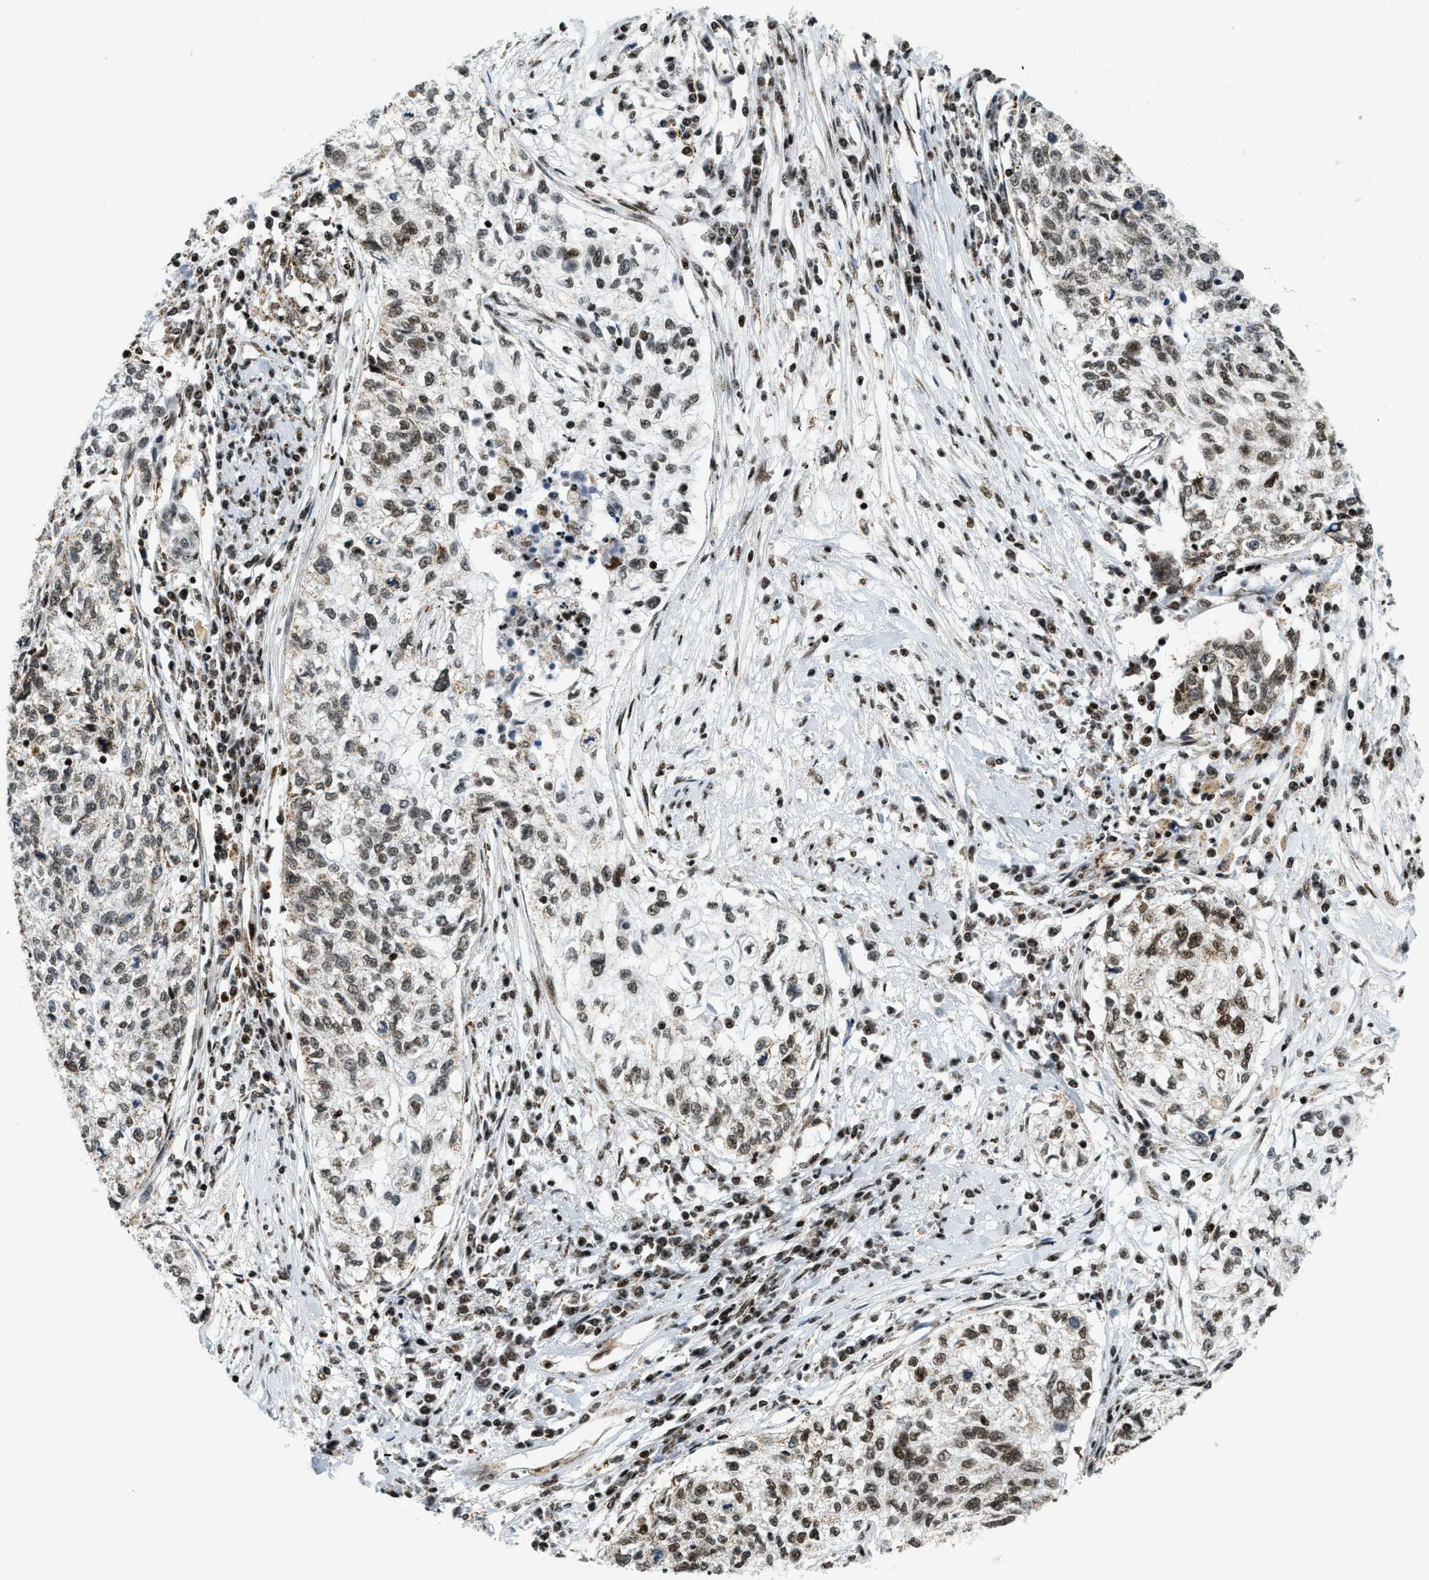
{"staining": {"intensity": "moderate", "quantity": ">75%", "location": "nuclear"}, "tissue": "cervical cancer", "cell_type": "Tumor cells", "image_type": "cancer", "snomed": [{"axis": "morphology", "description": "Squamous cell carcinoma, NOS"}, {"axis": "topography", "description": "Cervix"}], "caption": "A high-resolution photomicrograph shows immunohistochemistry (IHC) staining of cervical cancer (squamous cell carcinoma), which shows moderate nuclear positivity in about >75% of tumor cells. (DAB IHC with brightfield microscopy, high magnification).", "gene": "GABPB1", "patient": {"sex": "female", "age": 57}}